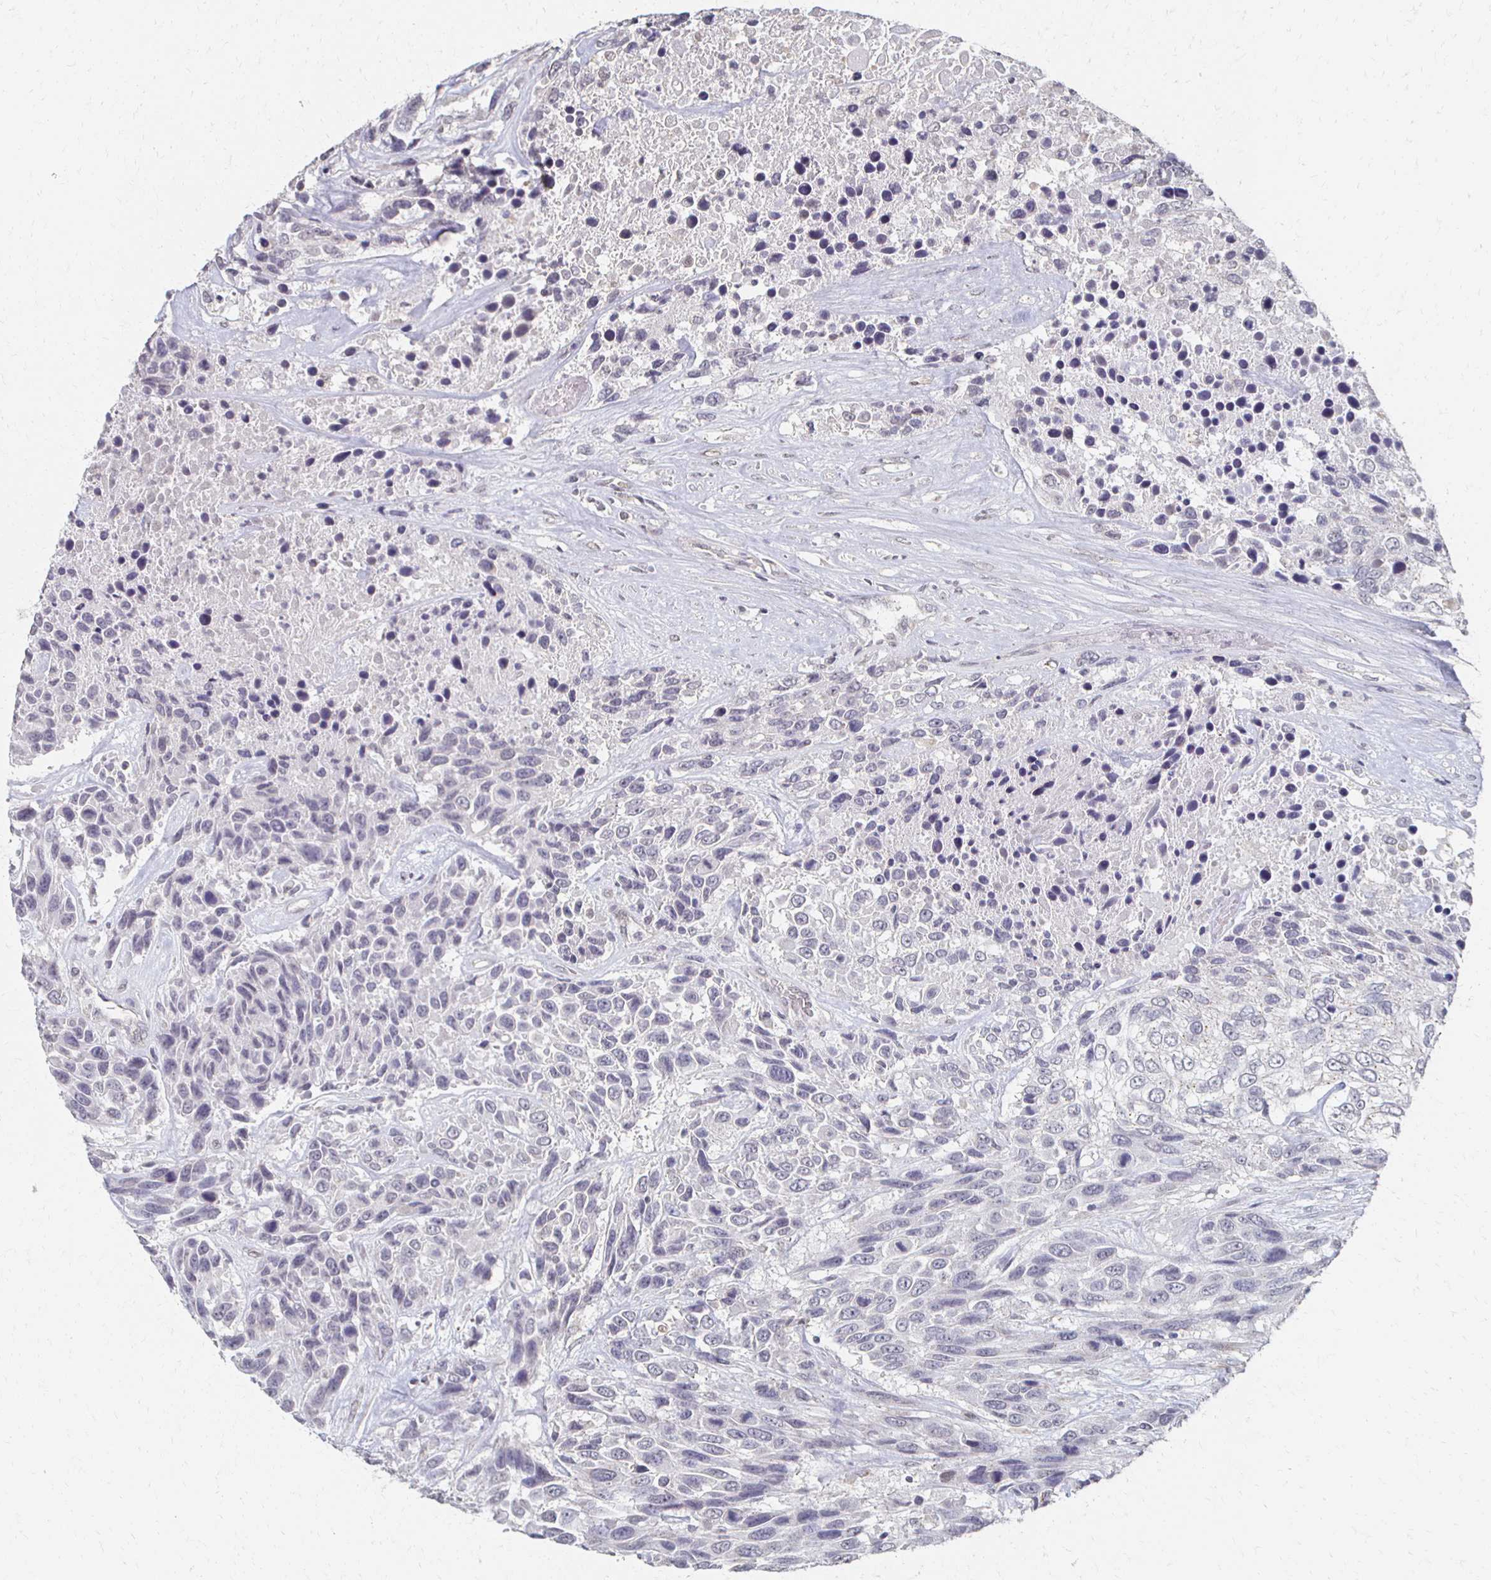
{"staining": {"intensity": "negative", "quantity": "none", "location": "none"}, "tissue": "urothelial cancer", "cell_type": "Tumor cells", "image_type": "cancer", "snomed": [{"axis": "morphology", "description": "Urothelial carcinoma, High grade"}, {"axis": "topography", "description": "Urinary bladder"}], "caption": "This is an IHC image of human urothelial carcinoma (high-grade). There is no expression in tumor cells.", "gene": "DAB1", "patient": {"sex": "female", "age": 70}}